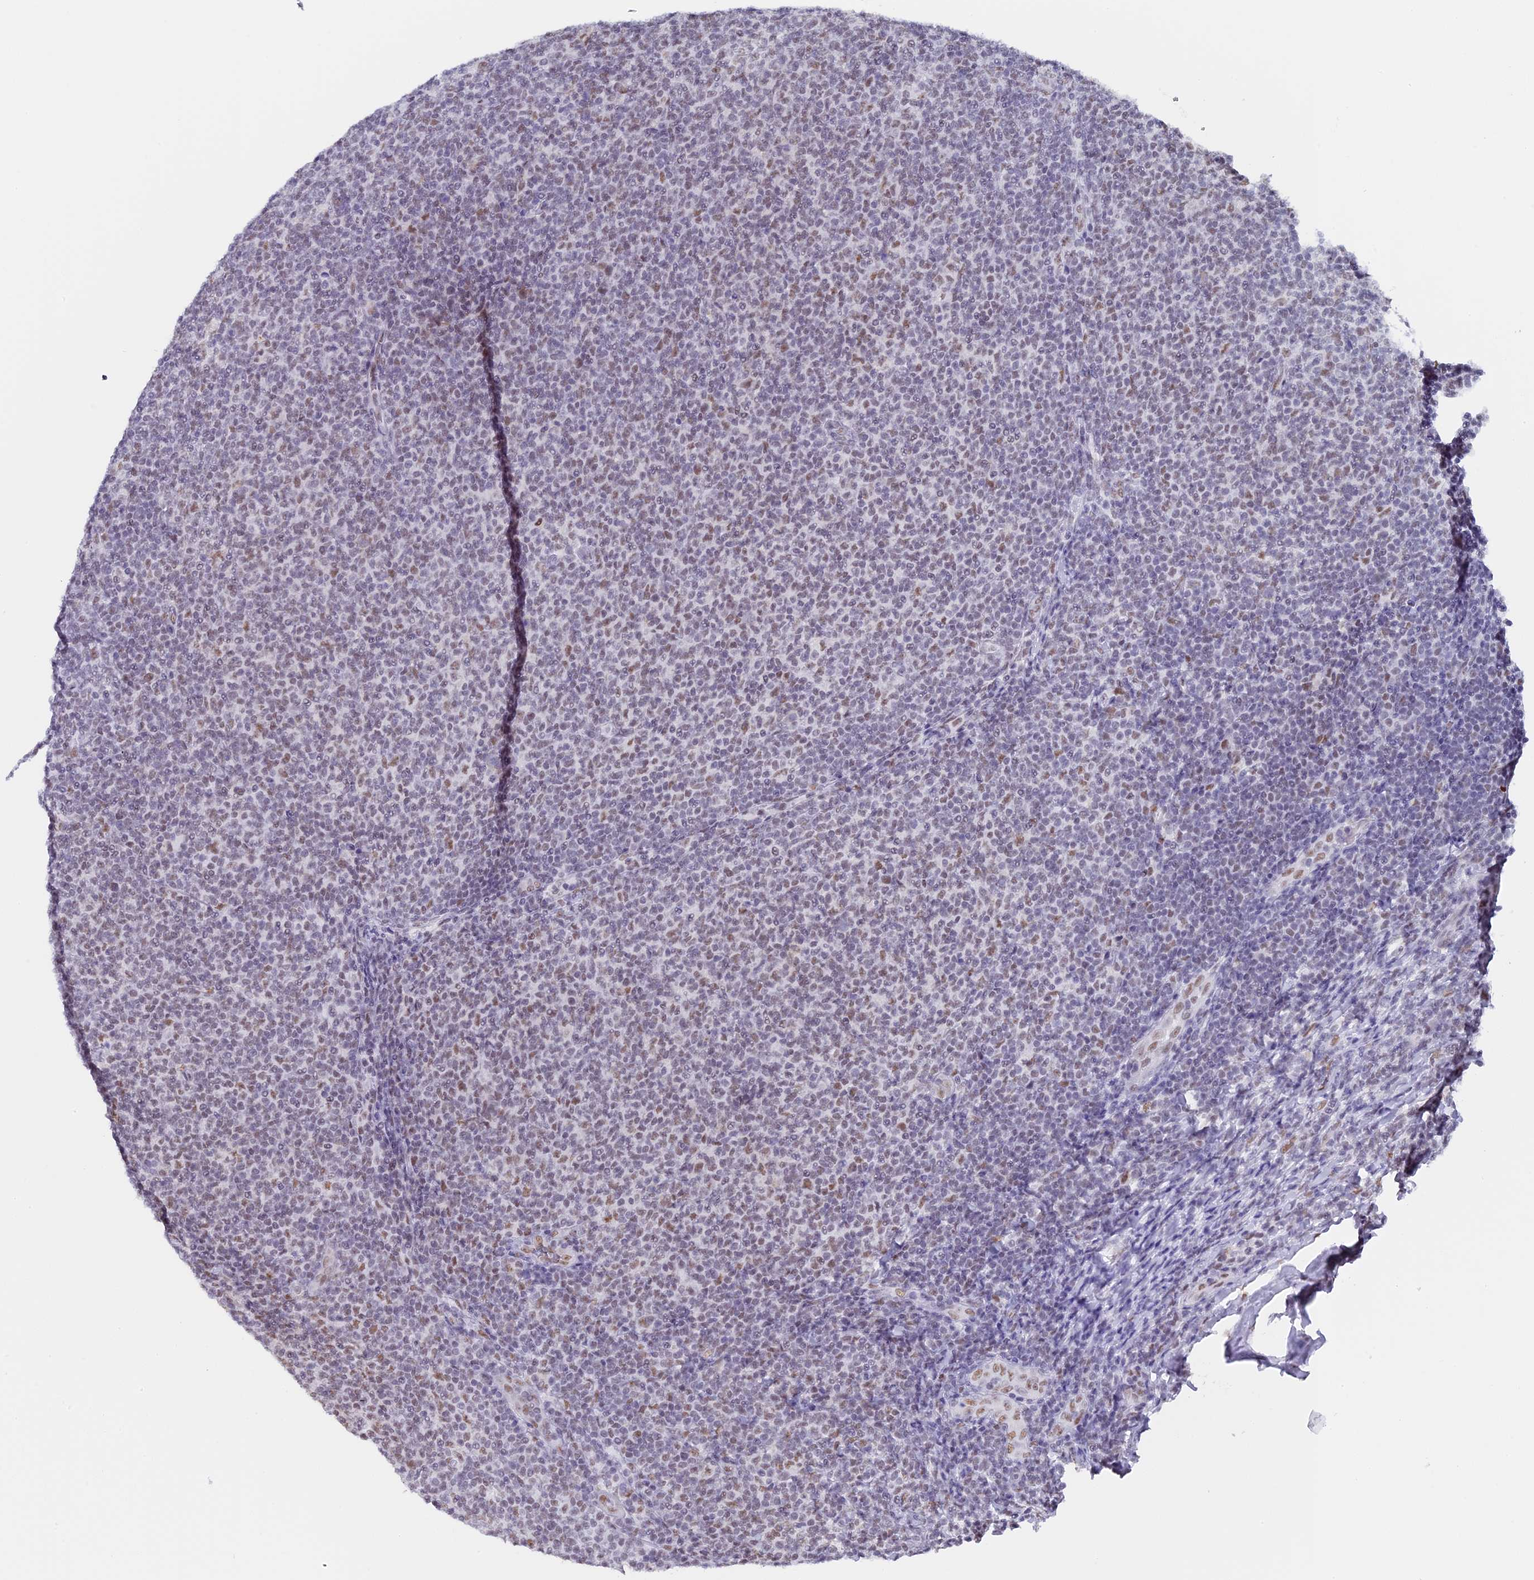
{"staining": {"intensity": "weak", "quantity": "25%-75%", "location": "nuclear"}, "tissue": "lymphoma", "cell_type": "Tumor cells", "image_type": "cancer", "snomed": [{"axis": "morphology", "description": "Malignant lymphoma, non-Hodgkin's type, Low grade"}, {"axis": "topography", "description": "Lymph node"}], "caption": "Low-grade malignant lymphoma, non-Hodgkin's type tissue demonstrates weak nuclear staining in about 25%-75% of tumor cells, visualized by immunohistochemistry. Immunohistochemistry (ihc) stains the protein in brown and the nuclei are stained blue.", "gene": "CD2BP2", "patient": {"sex": "male", "age": 66}}